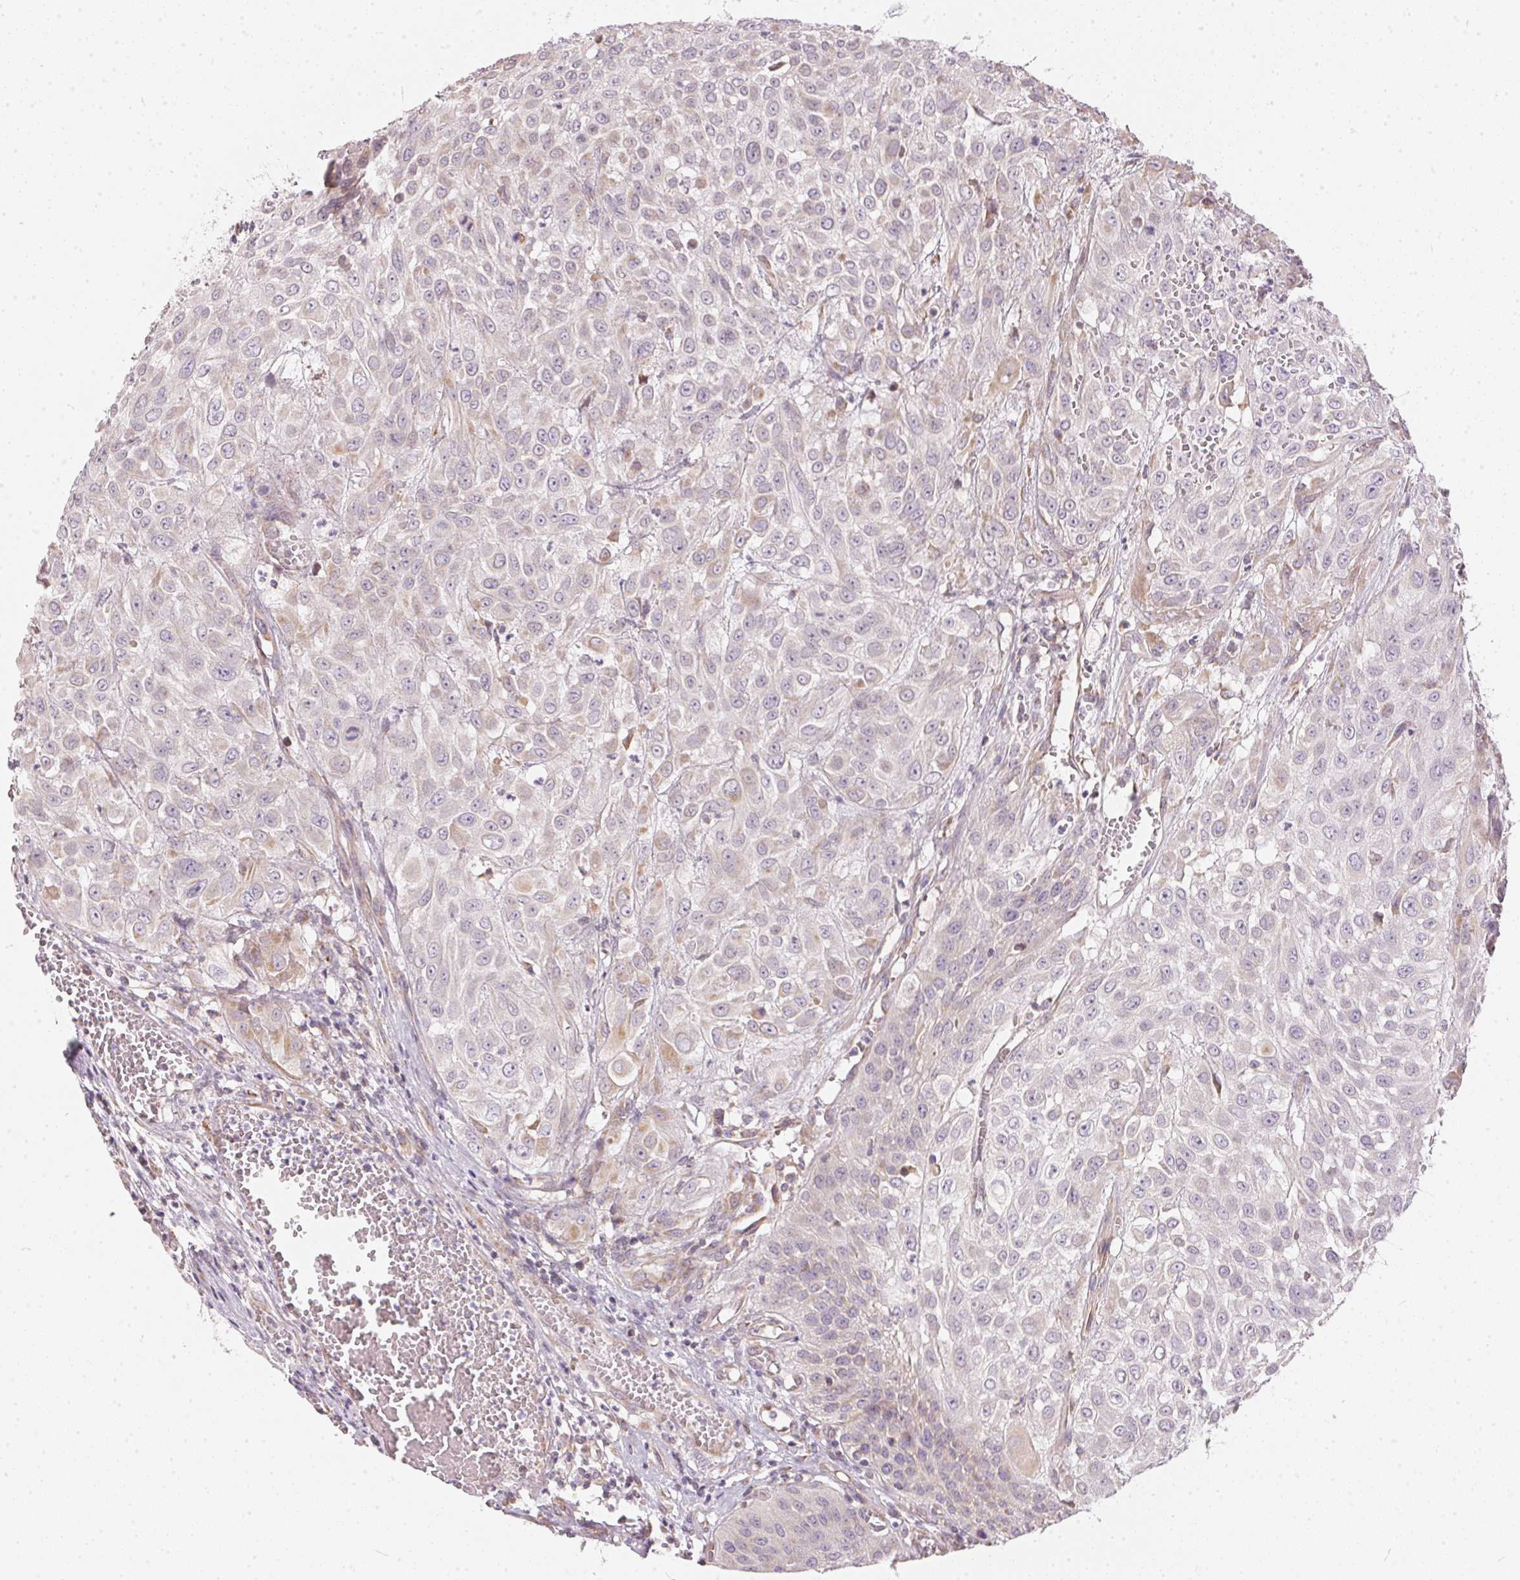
{"staining": {"intensity": "weak", "quantity": "<25%", "location": "cytoplasmic/membranous"}, "tissue": "urothelial cancer", "cell_type": "Tumor cells", "image_type": "cancer", "snomed": [{"axis": "morphology", "description": "Urothelial carcinoma, High grade"}, {"axis": "topography", "description": "Urinary bladder"}], "caption": "The image demonstrates no staining of tumor cells in urothelial cancer. (DAB (3,3'-diaminobenzidine) immunohistochemistry visualized using brightfield microscopy, high magnification).", "gene": "VWA5B2", "patient": {"sex": "male", "age": 57}}